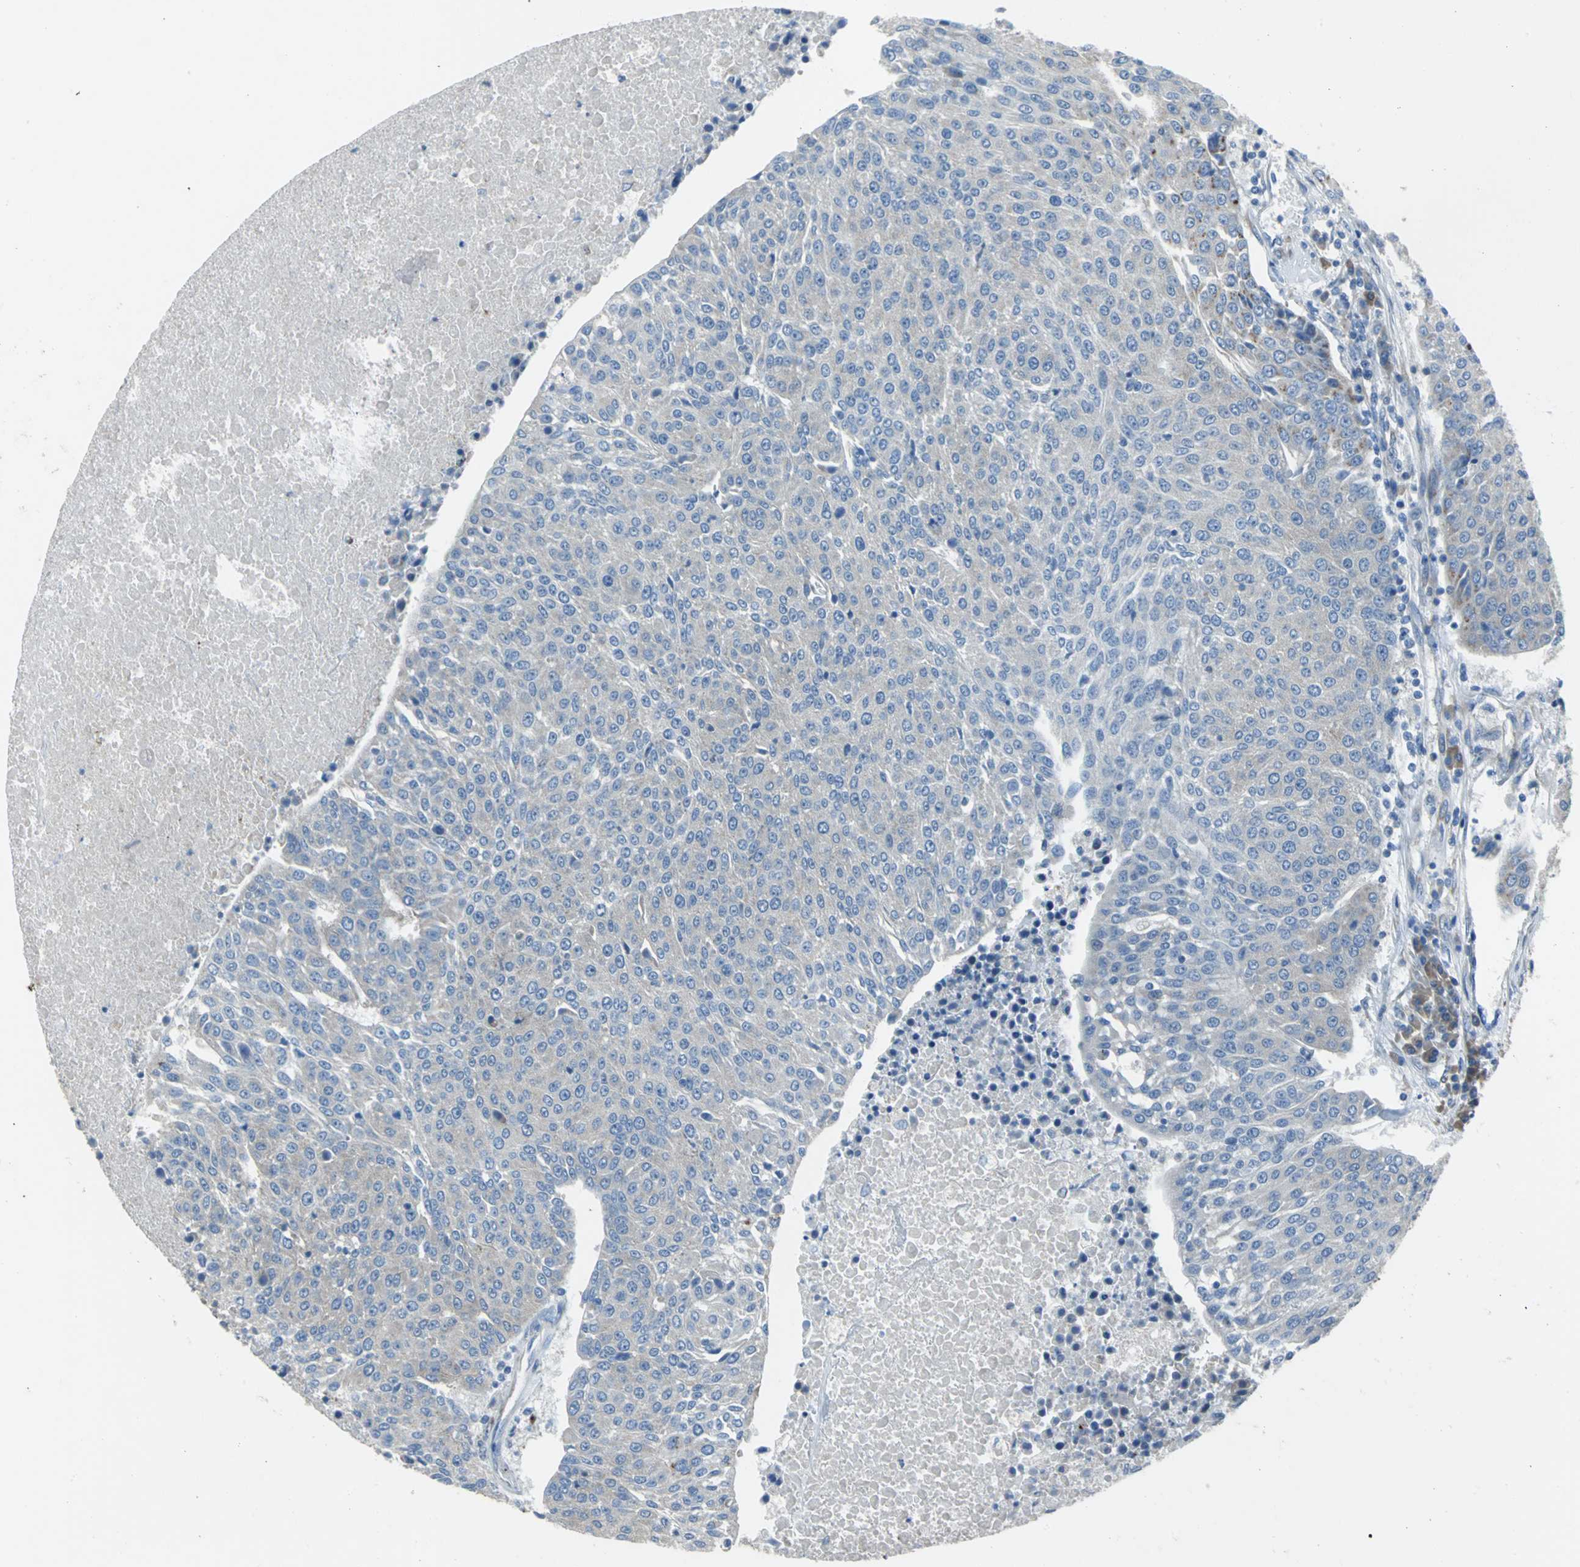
{"staining": {"intensity": "negative", "quantity": "none", "location": "none"}, "tissue": "urothelial cancer", "cell_type": "Tumor cells", "image_type": "cancer", "snomed": [{"axis": "morphology", "description": "Urothelial carcinoma, High grade"}, {"axis": "topography", "description": "Urinary bladder"}], "caption": "This photomicrograph is of high-grade urothelial carcinoma stained with IHC to label a protein in brown with the nuclei are counter-stained blue. There is no positivity in tumor cells.", "gene": "EIF5A", "patient": {"sex": "female", "age": 85}}